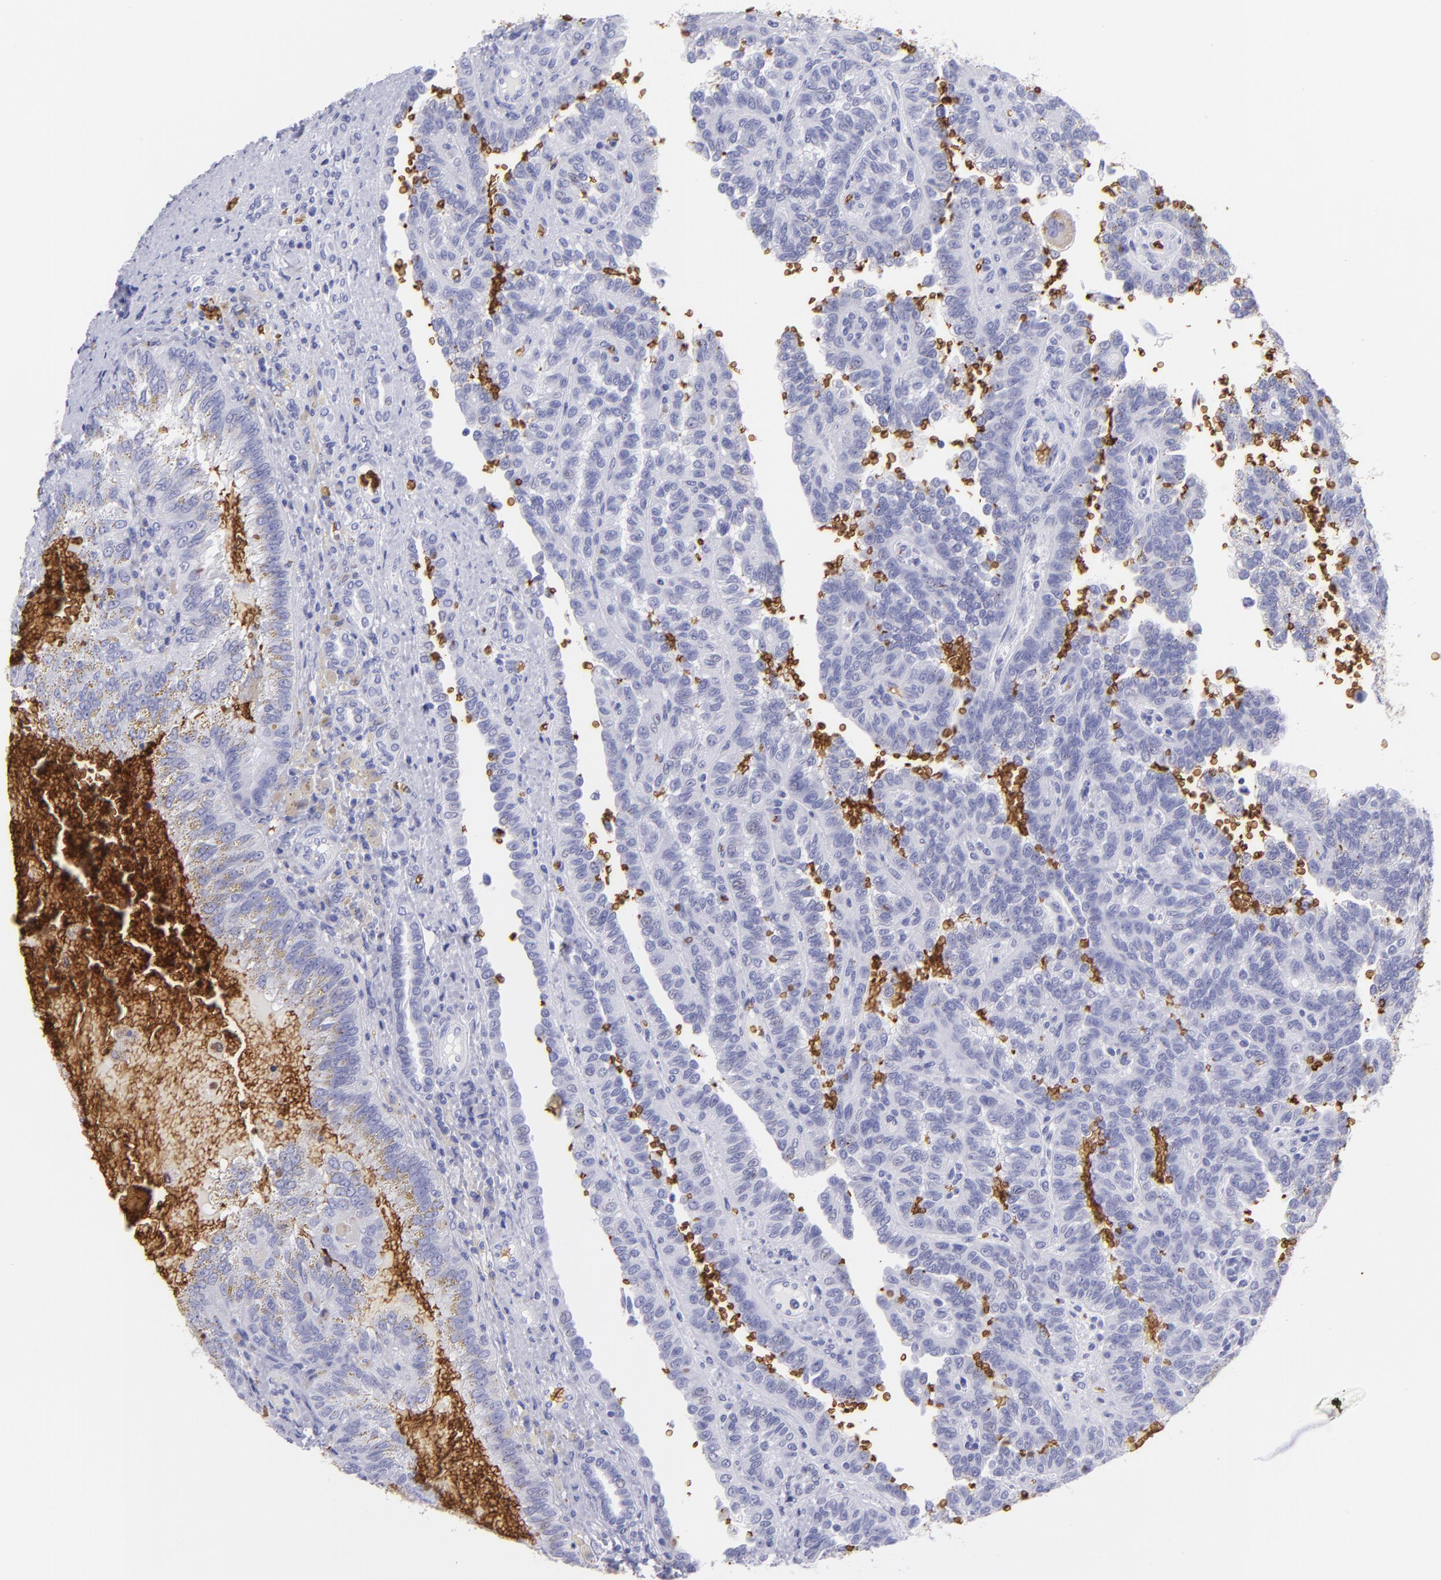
{"staining": {"intensity": "negative", "quantity": "none", "location": "none"}, "tissue": "renal cancer", "cell_type": "Tumor cells", "image_type": "cancer", "snomed": [{"axis": "morphology", "description": "Inflammation, NOS"}, {"axis": "morphology", "description": "Adenocarcinoma, NOS"}, {"axis": "topography", "description": "Kidney"}], "caption": "DAB immunohistochemical staining of human renal adenocarcinoma exhibits no significant positivity in tumor cells.", "gene": "GYPA", "patient": {"sex": "male", "age": 68}}